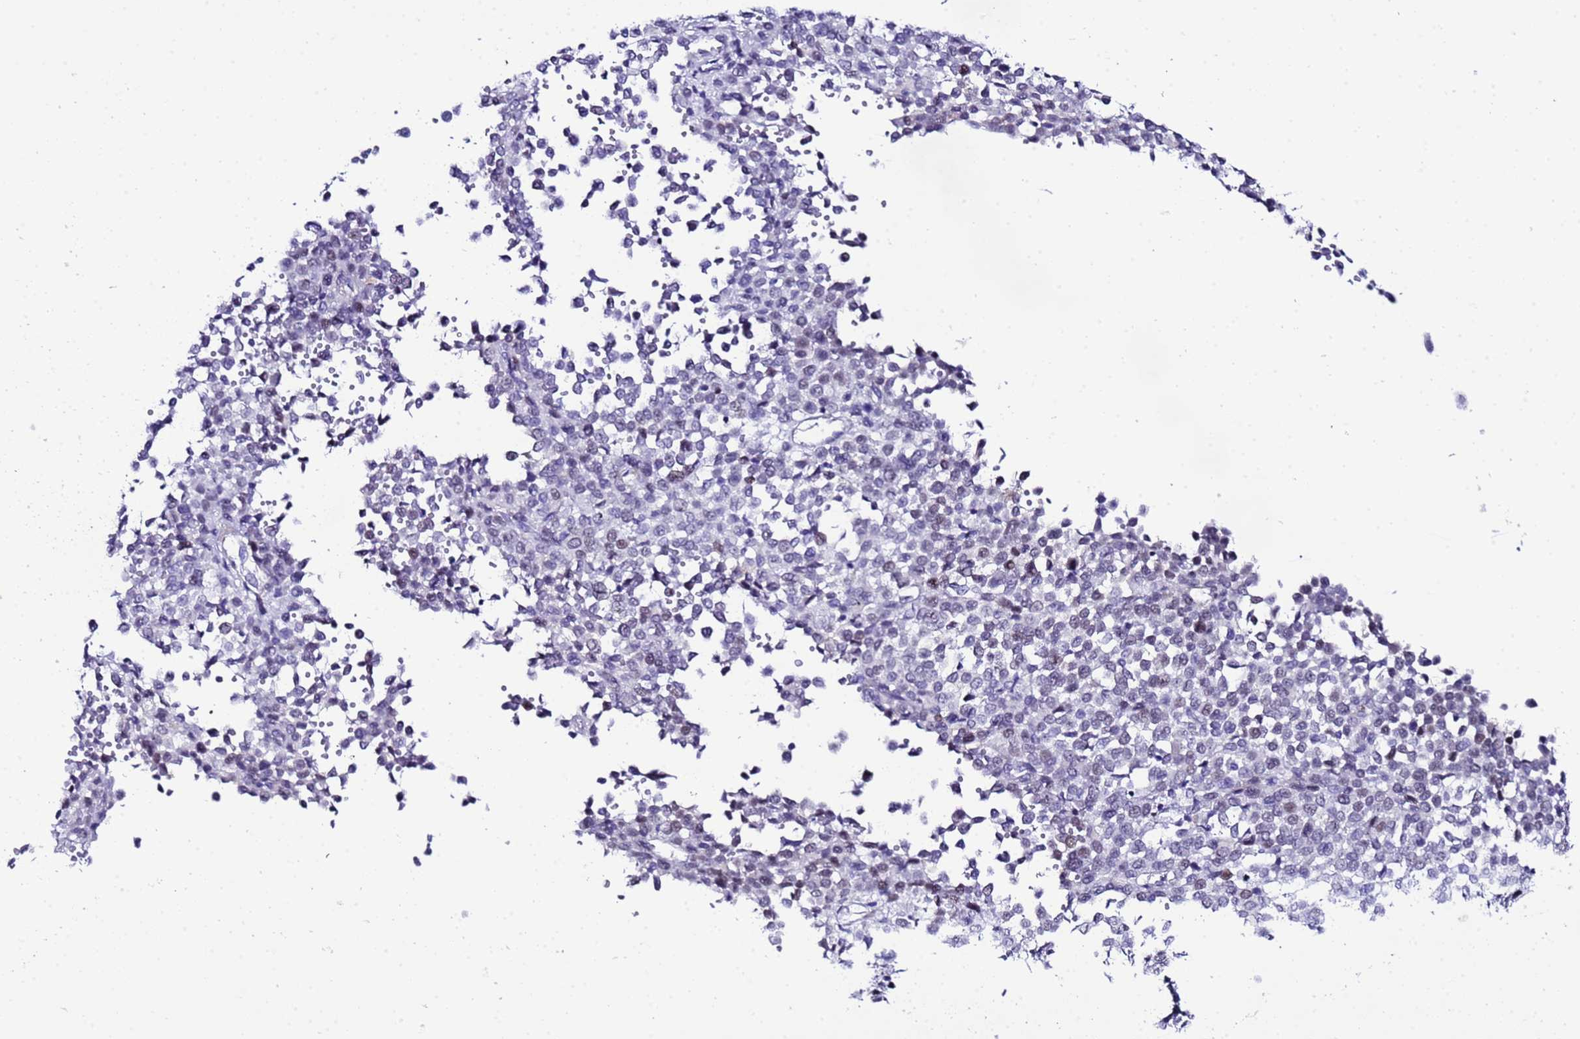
{"staining": {"intensity": "negative", "quantity": "none", "location": "none"}, "tissue": "melanoma", "cell_type": "Tumor cells", "image_type": "cancer", "snomed": [{"axis": "morphology", "description": "Malignant melanoma, Metastatic site"}, {"axis": "topography", "description": "Pancreas"}], "caption": "A histopathology image of human malignant melanoma (metastatic site) is negative for staining in tumor cells.", "gene": "BCL7A", "patient": {"sex": "female", "age": 30}}